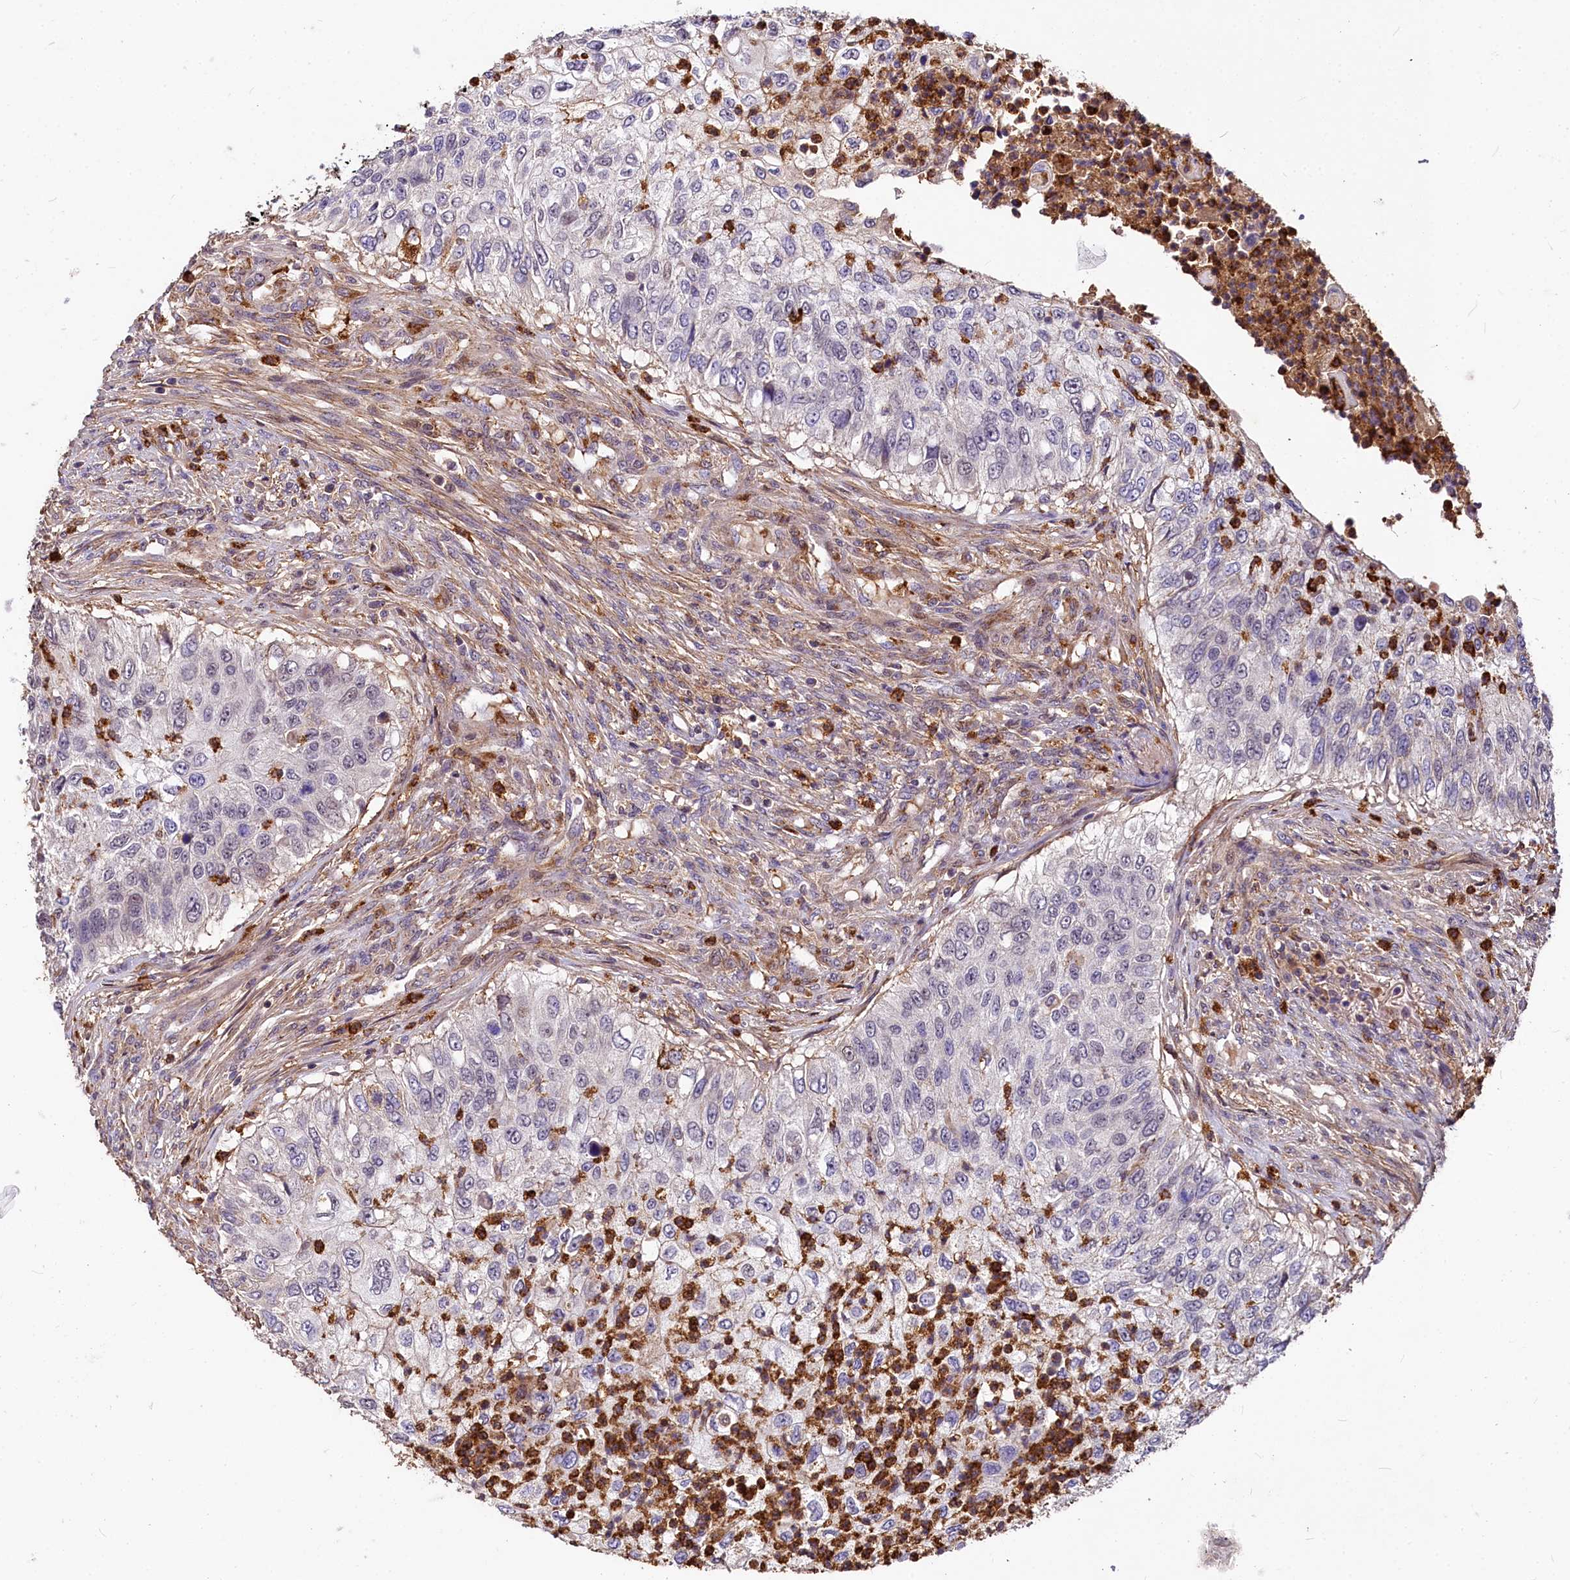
{"staining": {"intensity": "negative", "quantity": "none", "location": "none"}, "tissue": "urothelial cancer", "cell_type": "Tumor cells", "image_type": "cancer", "snomed": [{"axis": "morphology", "description": "Urothelial carcinoma, High grade"}, {"axis": "topography", "description": "Urinary bladder"}], "caption": "The photomicrograph exhibits no staining of tumor cells in high-grade urothelial carcinoma.", "gene": "ATG101", "patient": {"sex": "female", "age": 60}}